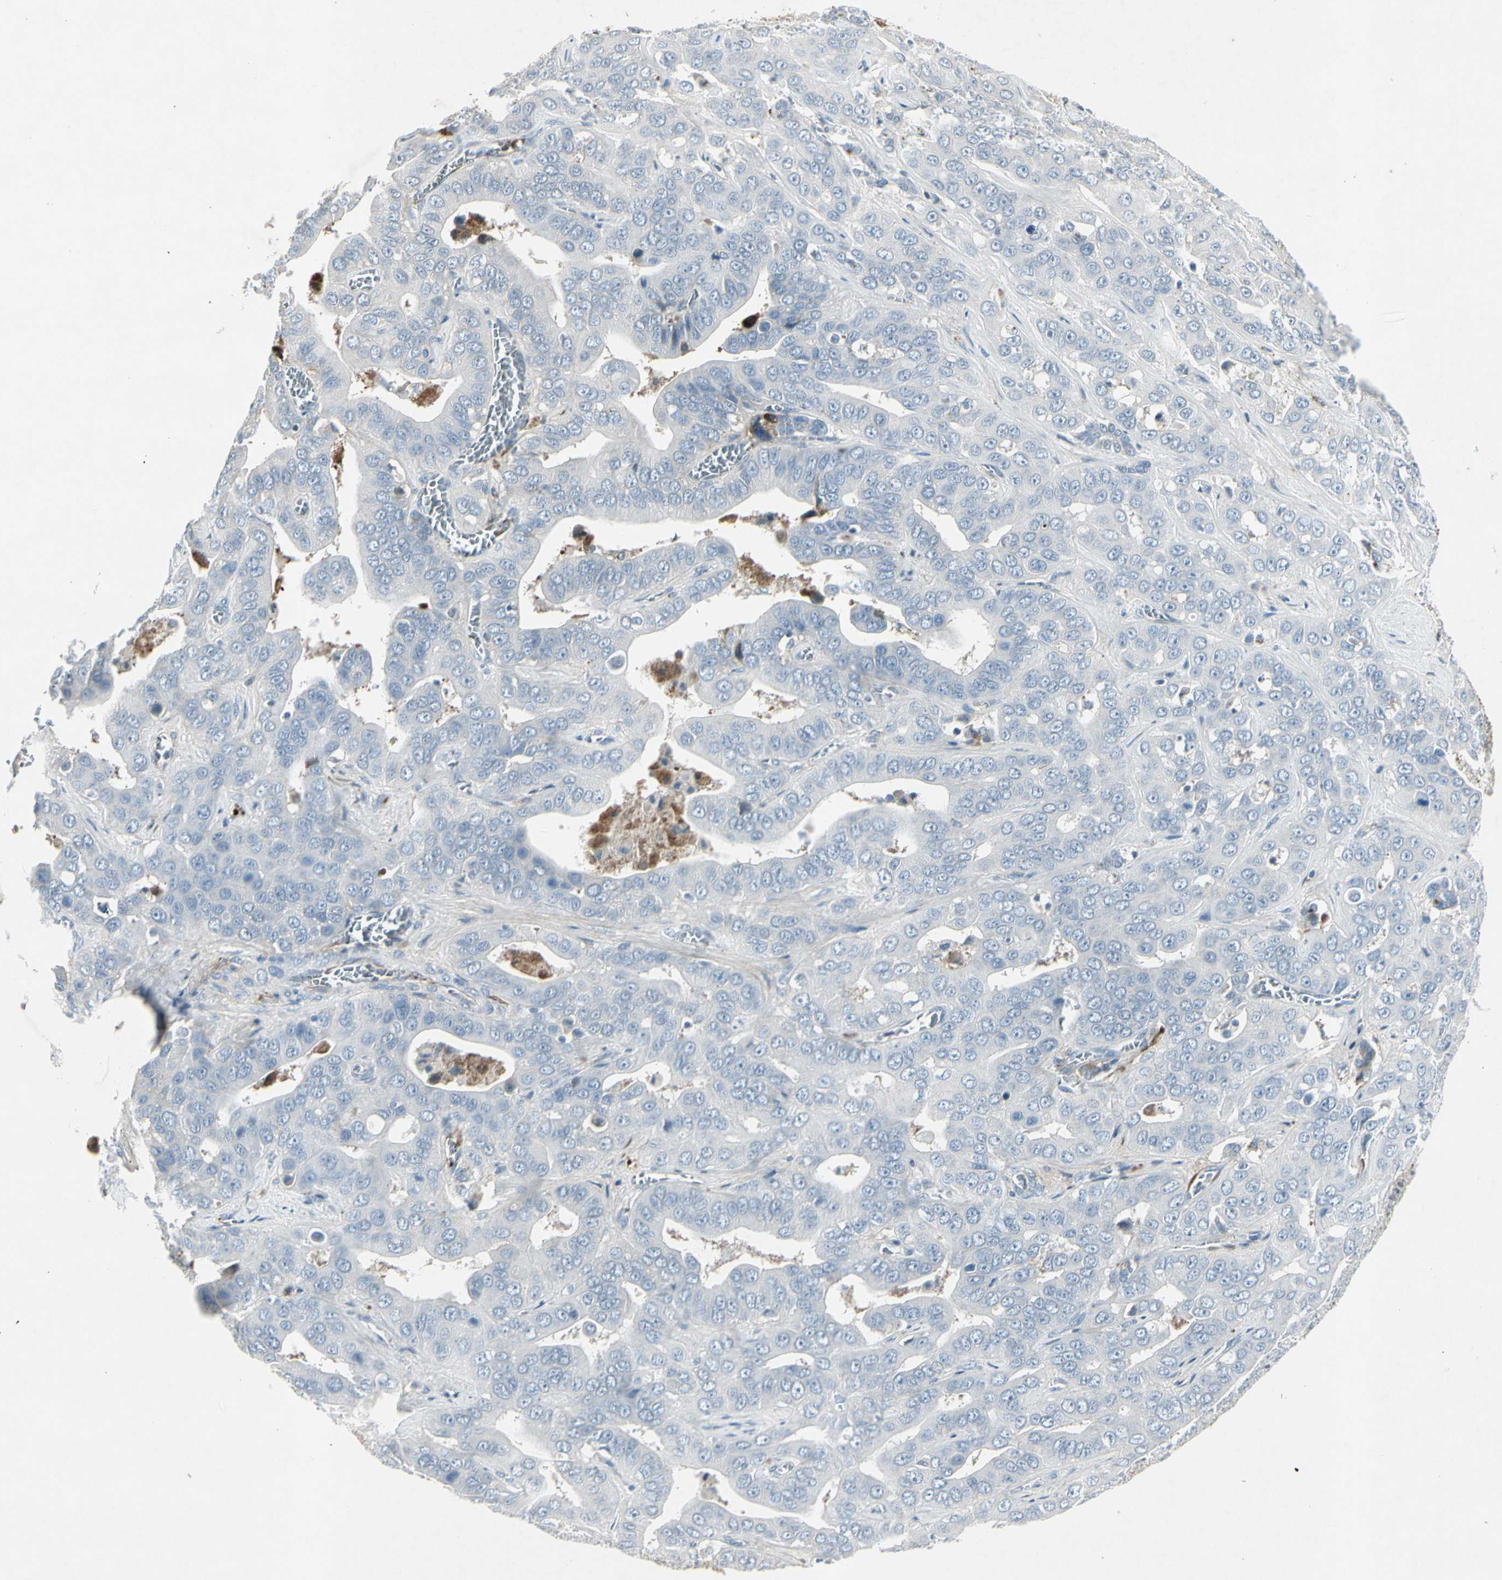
{"staining": {"intensity": "negative", "quantity": "none", "location": "none"}, "tissue": "liver cancer", "cell_type": "Tumor cells", "image_type": "cancer", "snomed": [{"axis": "morphology", "description": "Cholangiocarcinoma"}, {"axis": "topography", "description": "Liver"}], "caption": "Human cholangiocarcinoma (liver) stained for a protein using IHC demonstrates no positivity in tumor cells.", "gene": "IGHM", "patient": {"sex": "female", "age": 52}}